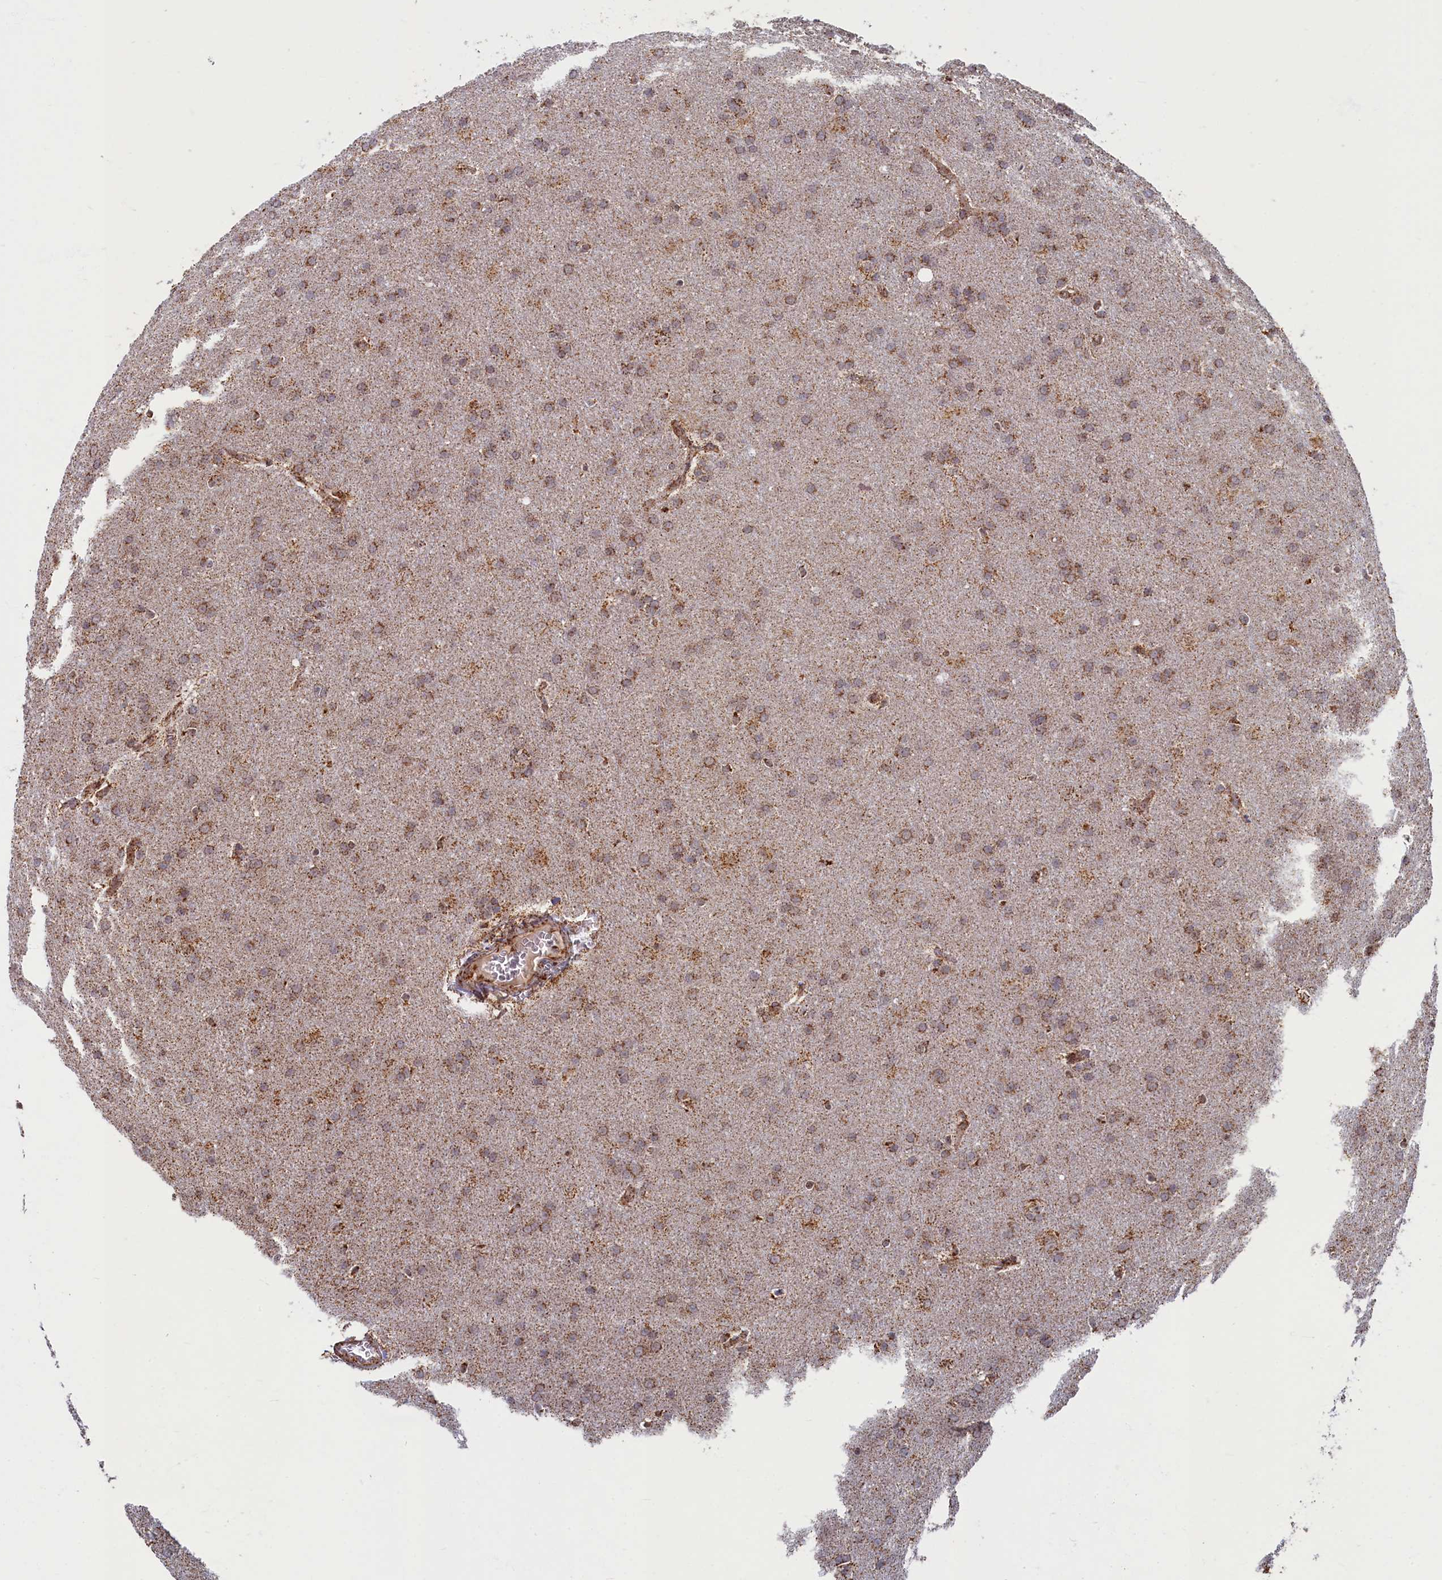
{"staining": {"intensity": "moderate", "quantity": ">75%", "location": "cytoplasmic/membranous"}, "tissue": "glioma", "cell_type": "Tumor cells", "image_type": "cancer", "snomed": [{"axis": "morphology", "description": "Glioma, malignant, Low grade"}, {"axis": "topography", "description": "Brain"}], "caption": "Protein staining reveals moderate cytoplasmic/membranous expression in about >75% of tumor cells in malignant glioma (low-grade). (DAB IHC, brown staining for protein, blue staining for nuclei).", "gene": "SPR", "patient": {"sex": "female", "age": 32}}